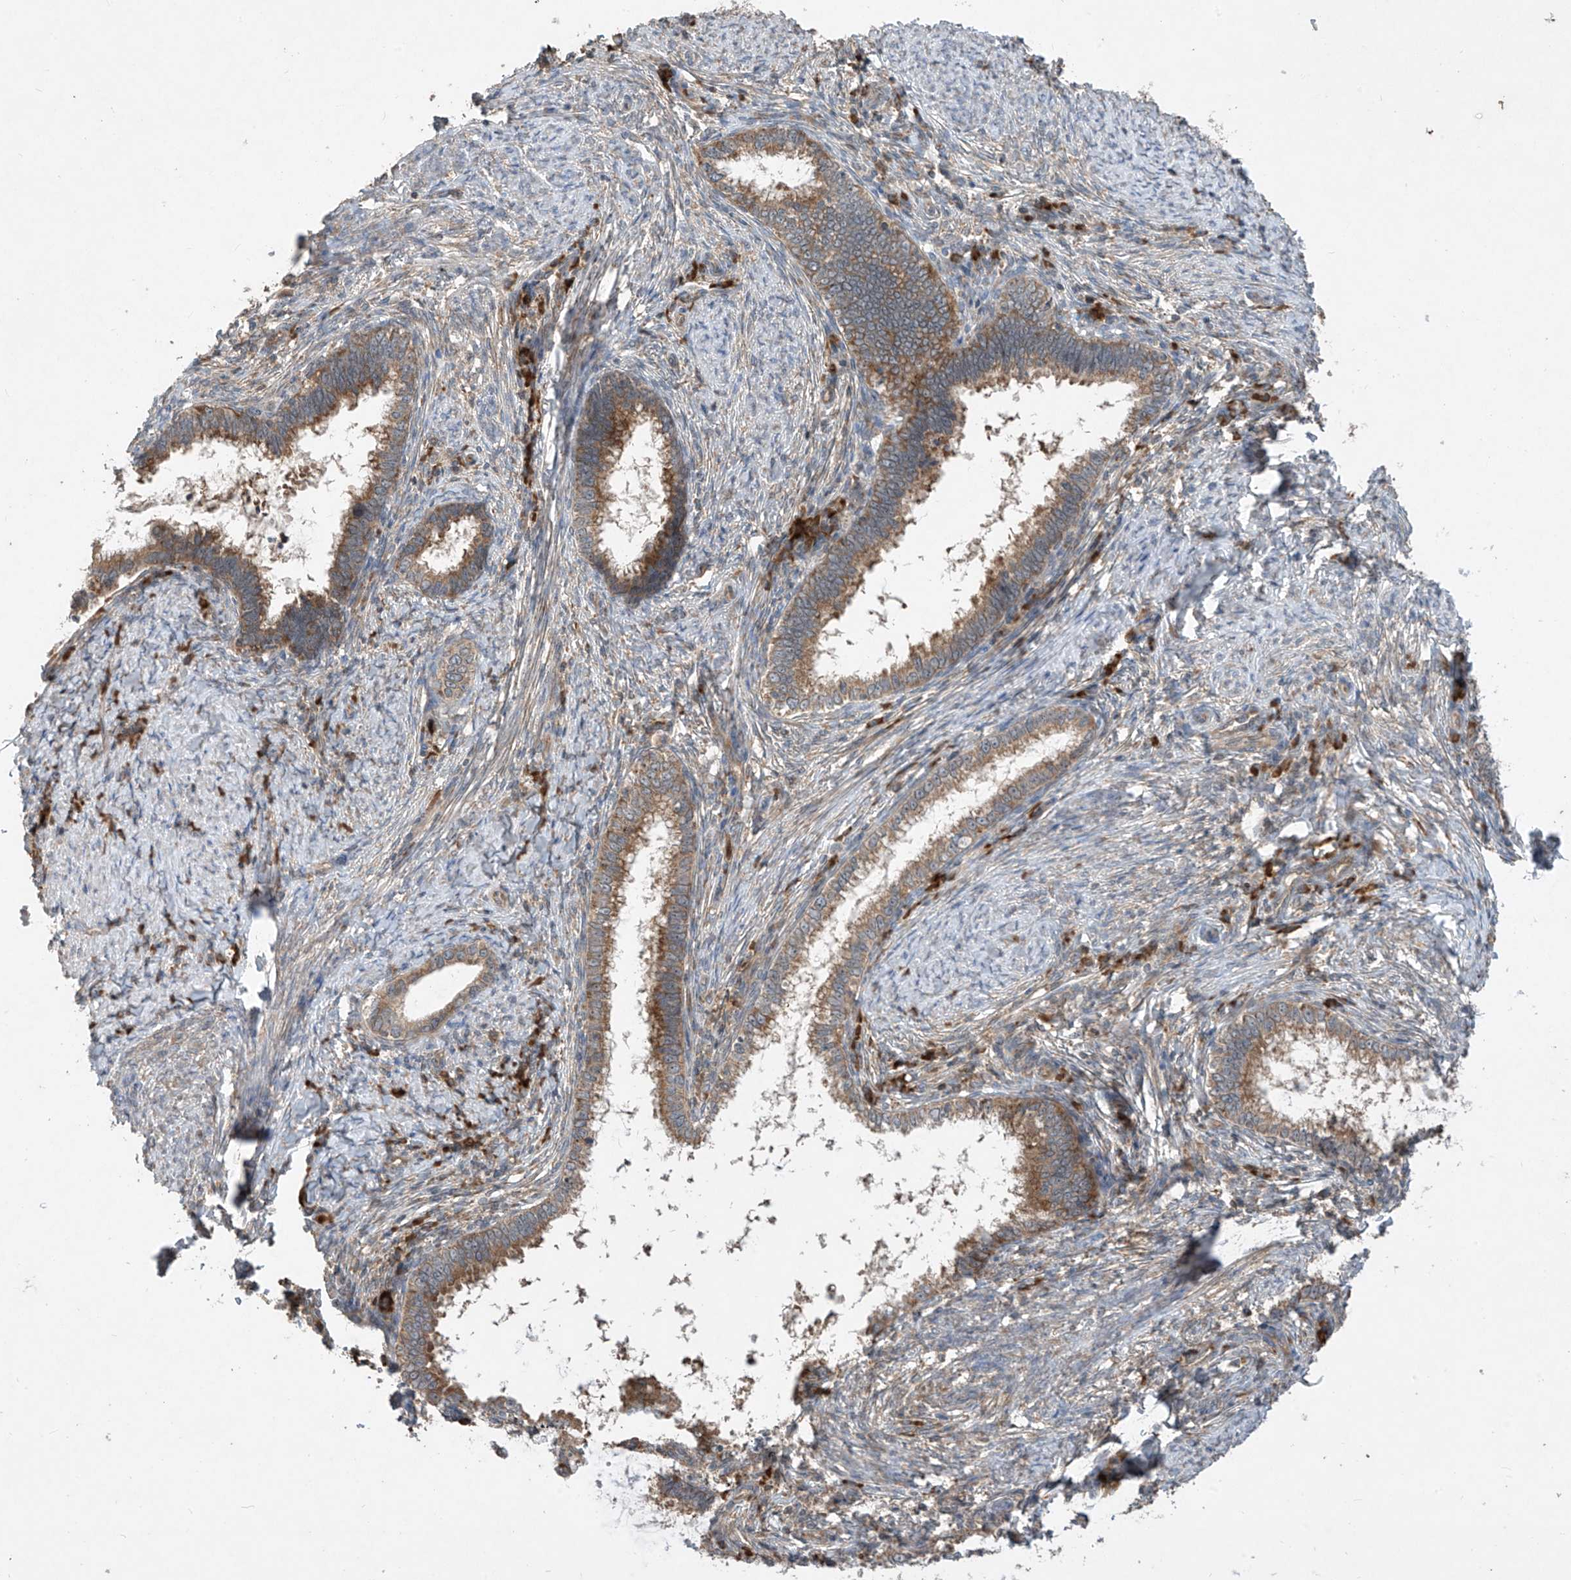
{"staining": {"intensity": "moderate", "quantity": ">75%", "location": "cytoplasmic/membranous"}, "tissue": "cervical cancer", "cell_type": "Tumor cells", "image_type": "cancer", "snomed": [{"axis": "morphology", "description": "Adenocarcinoma, NOS"}, {"axis": "topography", "description": "Cervix"}], "caption": "A brown stain labels moderate cytoplasmic/membranous positivity of a protein in human cervical adenocarcinoma tumor cells.", "gene": "RPL34", "patient": {"sex": "female", "age": 36}}